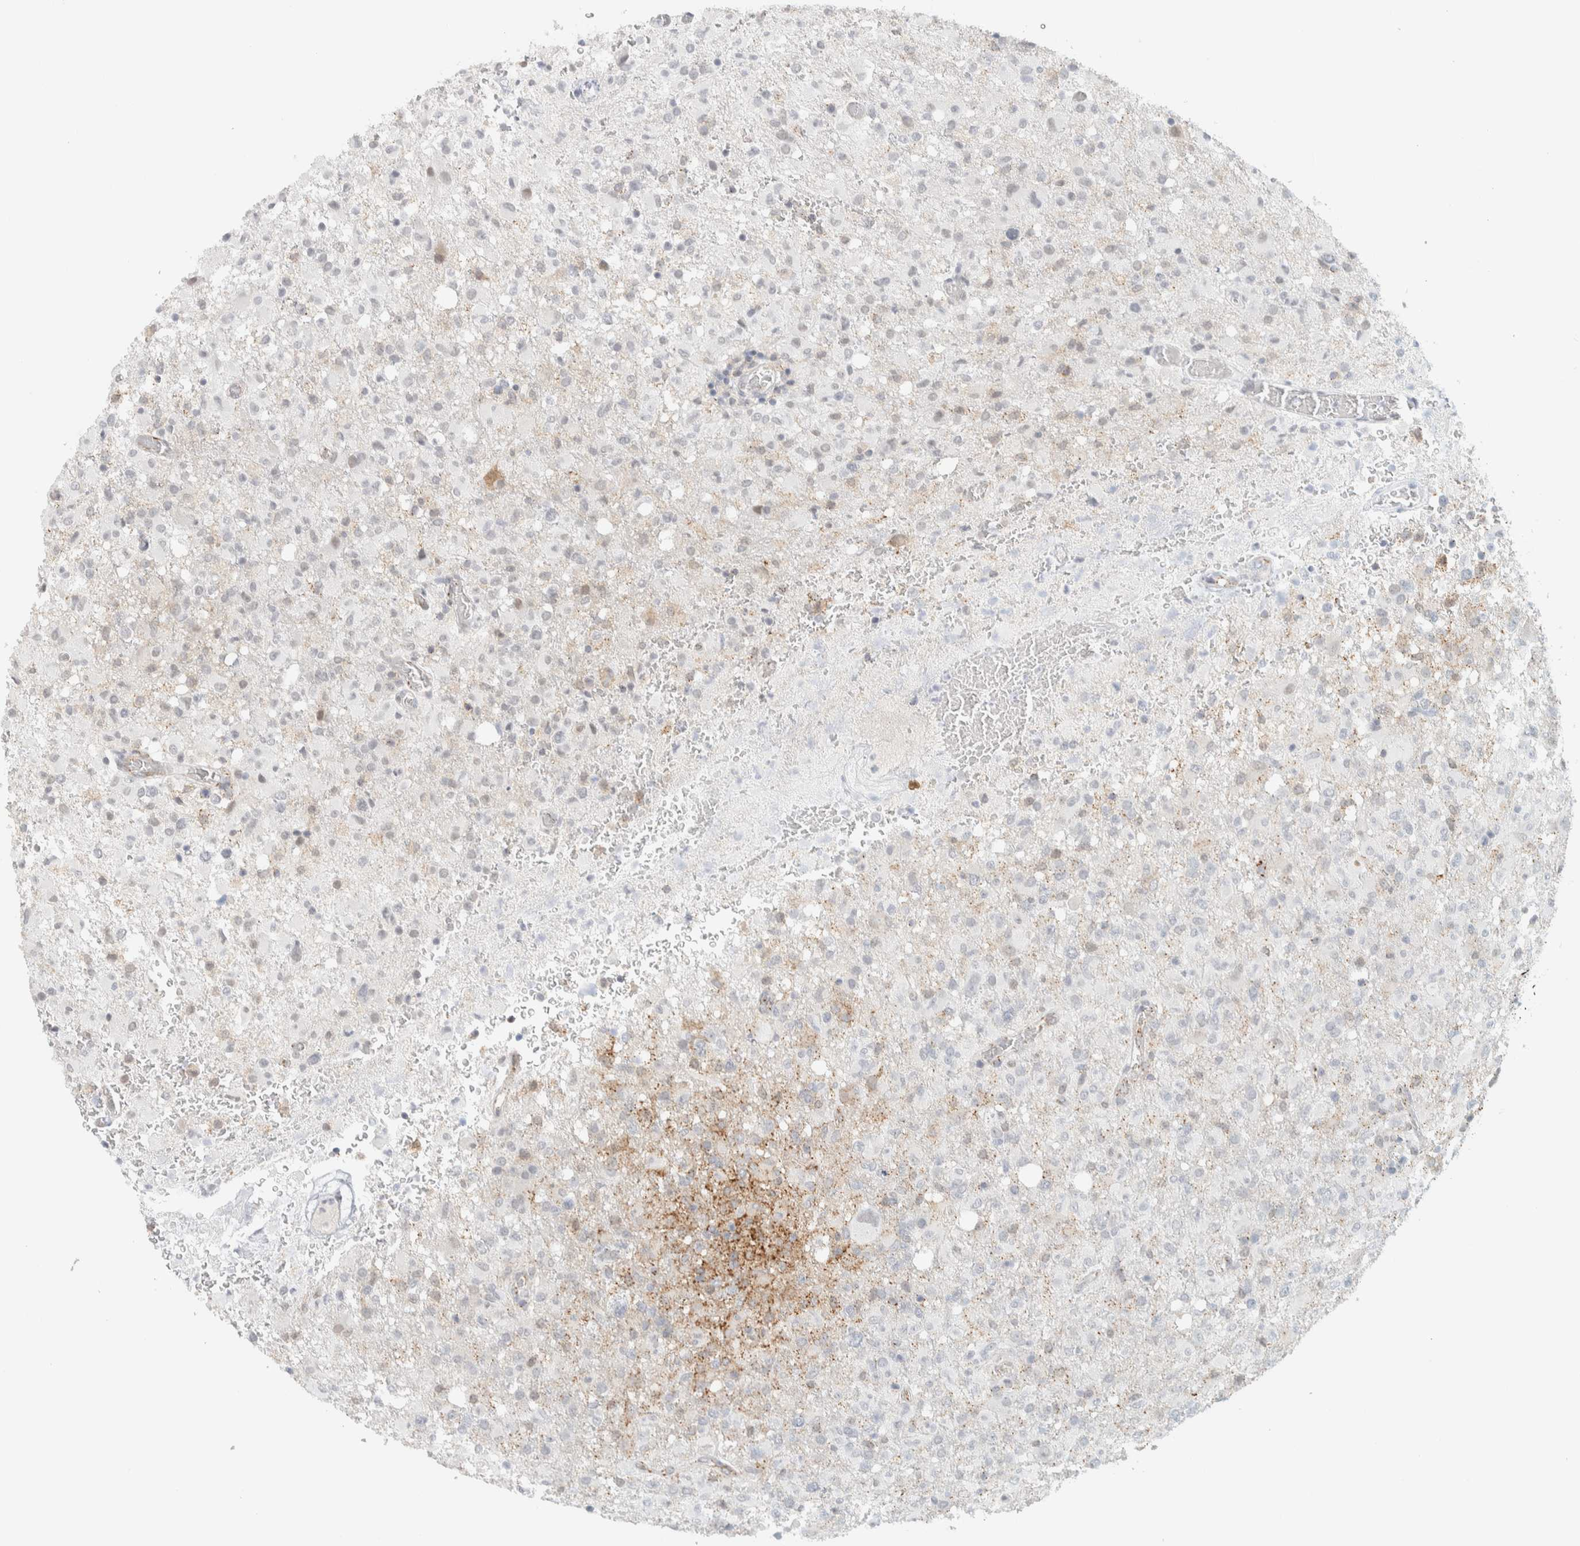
{"staining": {"intensity": "weak", "quantity": "<25%", "location": "cytoplasmic/membranous"}, "tissue": "glioma", "cell_type": "Tumor cells", "image_type": "cancer", "snomed": [{"axis": "morphology", "description": "Glioma, malignant, High grade"}, {"axis": "topography", "description": "Brain"}], "caption": "Immunohistochemical staining of human glioma shows no significant positivity in tumor cells. (Stains: DAB immunohistochemistry (IHC) with hematoxylin counter stain, Microscopy: brightfield microscopy at high magnification).", "gene": "CDH17", "patient": {"sex": "female", "age": 57}}